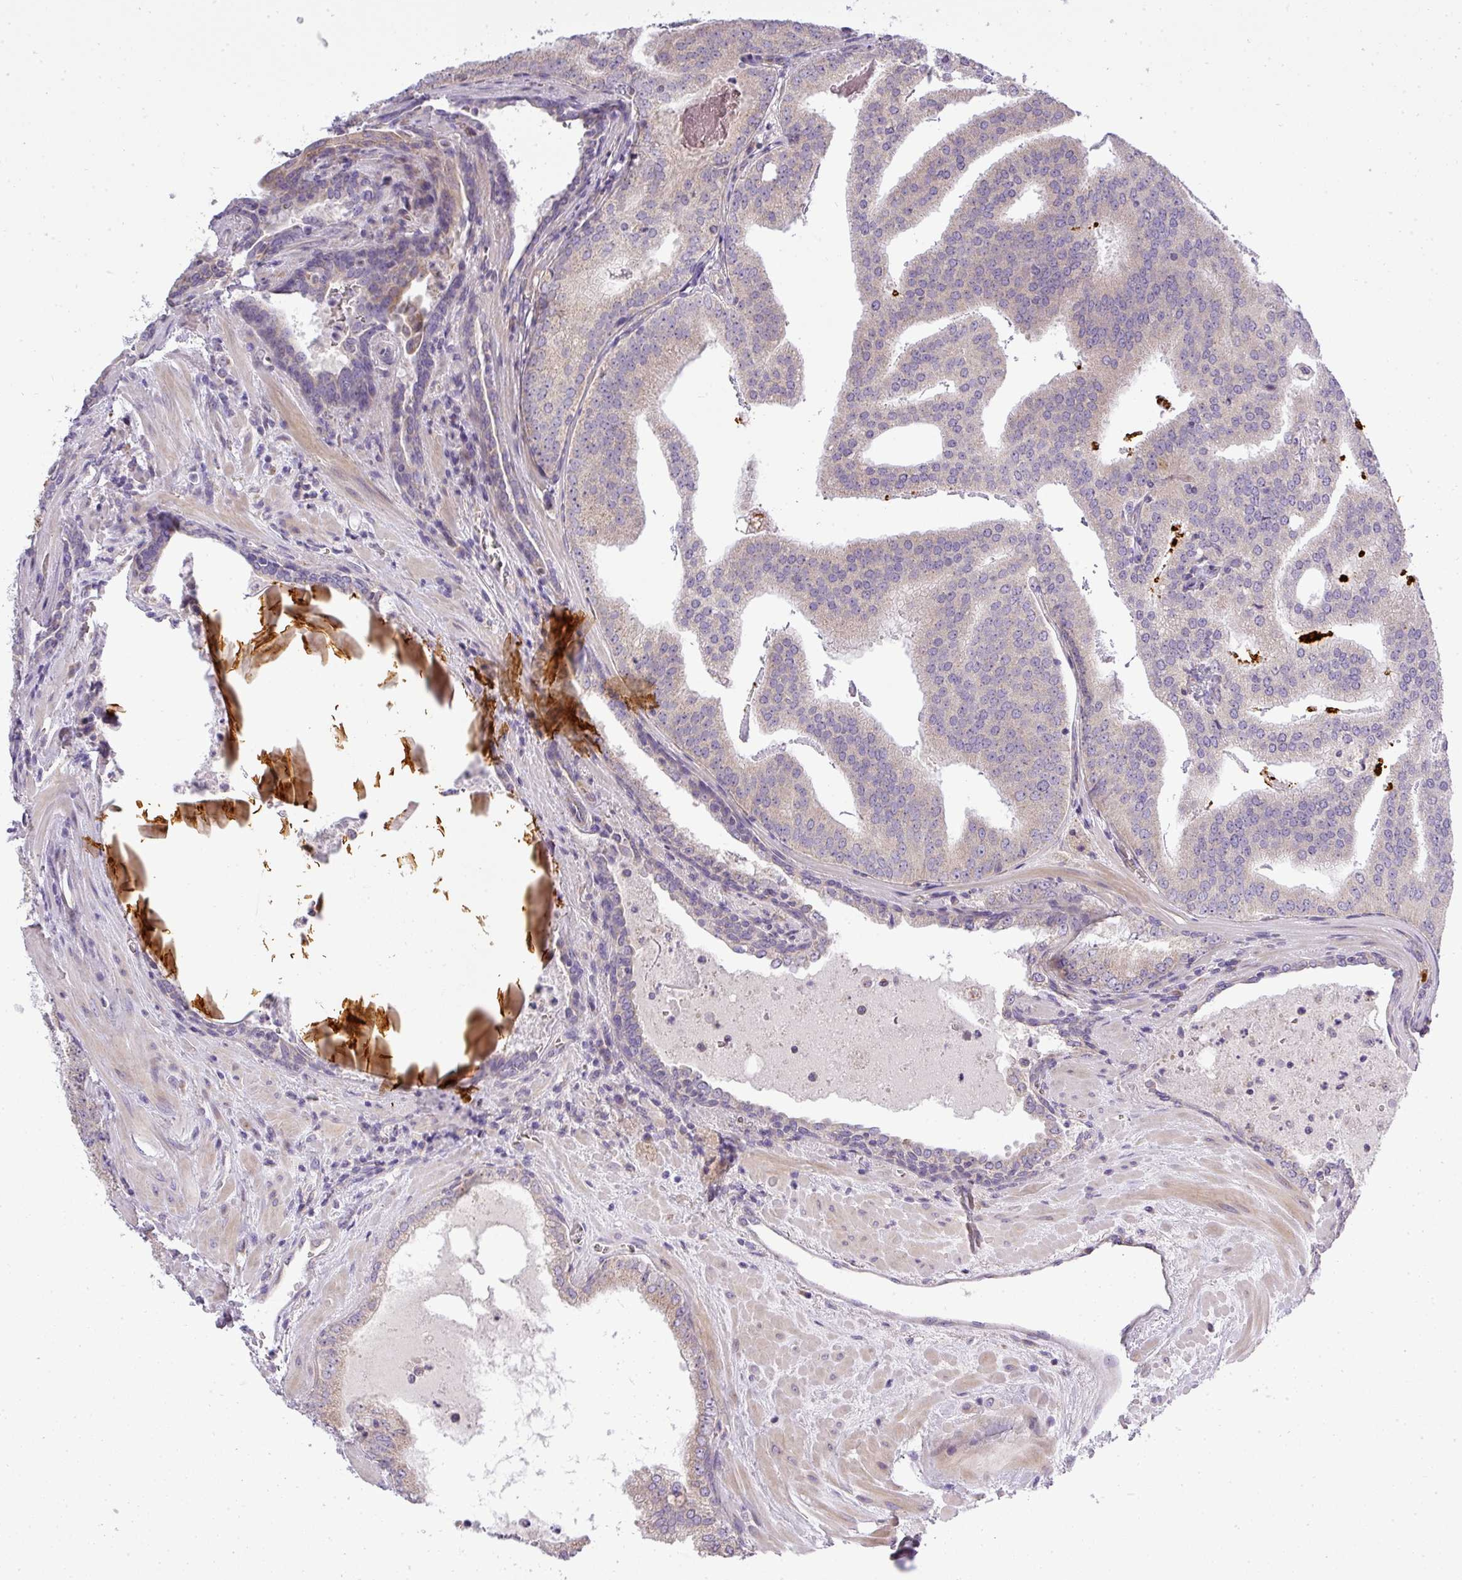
{"staining": {"intensity": "weak", "quantity": "25%-75%", "location": "cytoplasmic/membranous"}, "tissue": "prostate cancer", "cell_type": "Tumor cells", "image_type": "cancer", "snomed": [{"axis": "morphology", "description": "Adenocarcinoma, High grade"}, {"axis": "topography", "description": "Prostate"}], "caption": "Adenocarcinoma (high-grade) (prostate) was stained to show a protein in brown. There is low levels of weak cytoplasmic/membranous expression in about 25%-75% of tumor cells.", "gene": "ZDHHC1", "patient": {"sex": "male", "age": 68}}